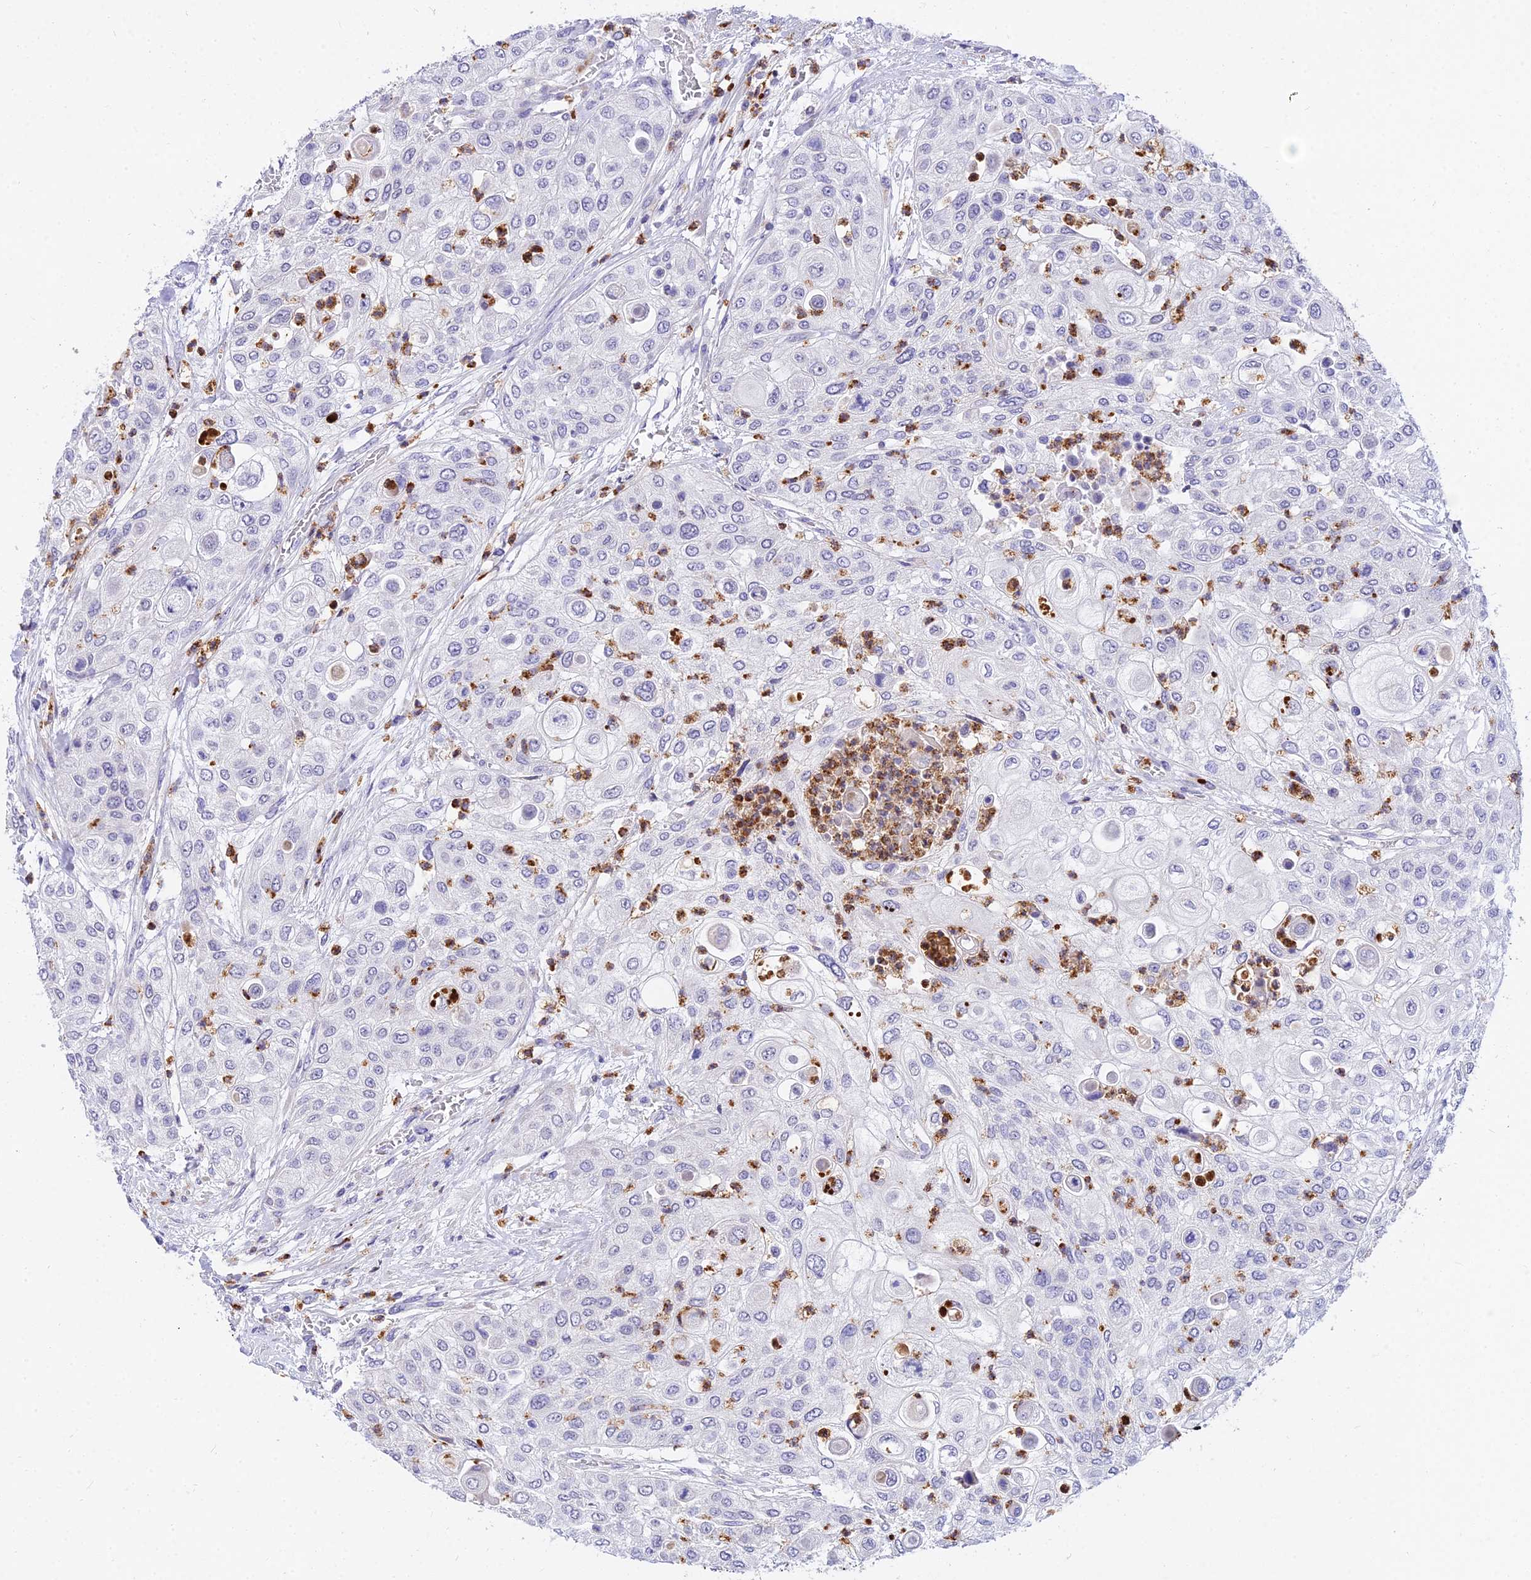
{"staining": {"intensity": "negative", "quantity": "none", "location": "none"}, "tissue": "urothelial cancer", "cell_type": "Tumor cells", "image_type": "cancer", "snomed": [{"axis": "morphology", "description": "Urothelial carcinoma, High grade"}, {"axis": "topography", "description": "Urinary bladder"}], "caption": "There is no significant staining in tumor cells of high-grade urothelial carcinoma.", "gene": "VWC2L", "patient": {"sex": "female", "age": 79}}